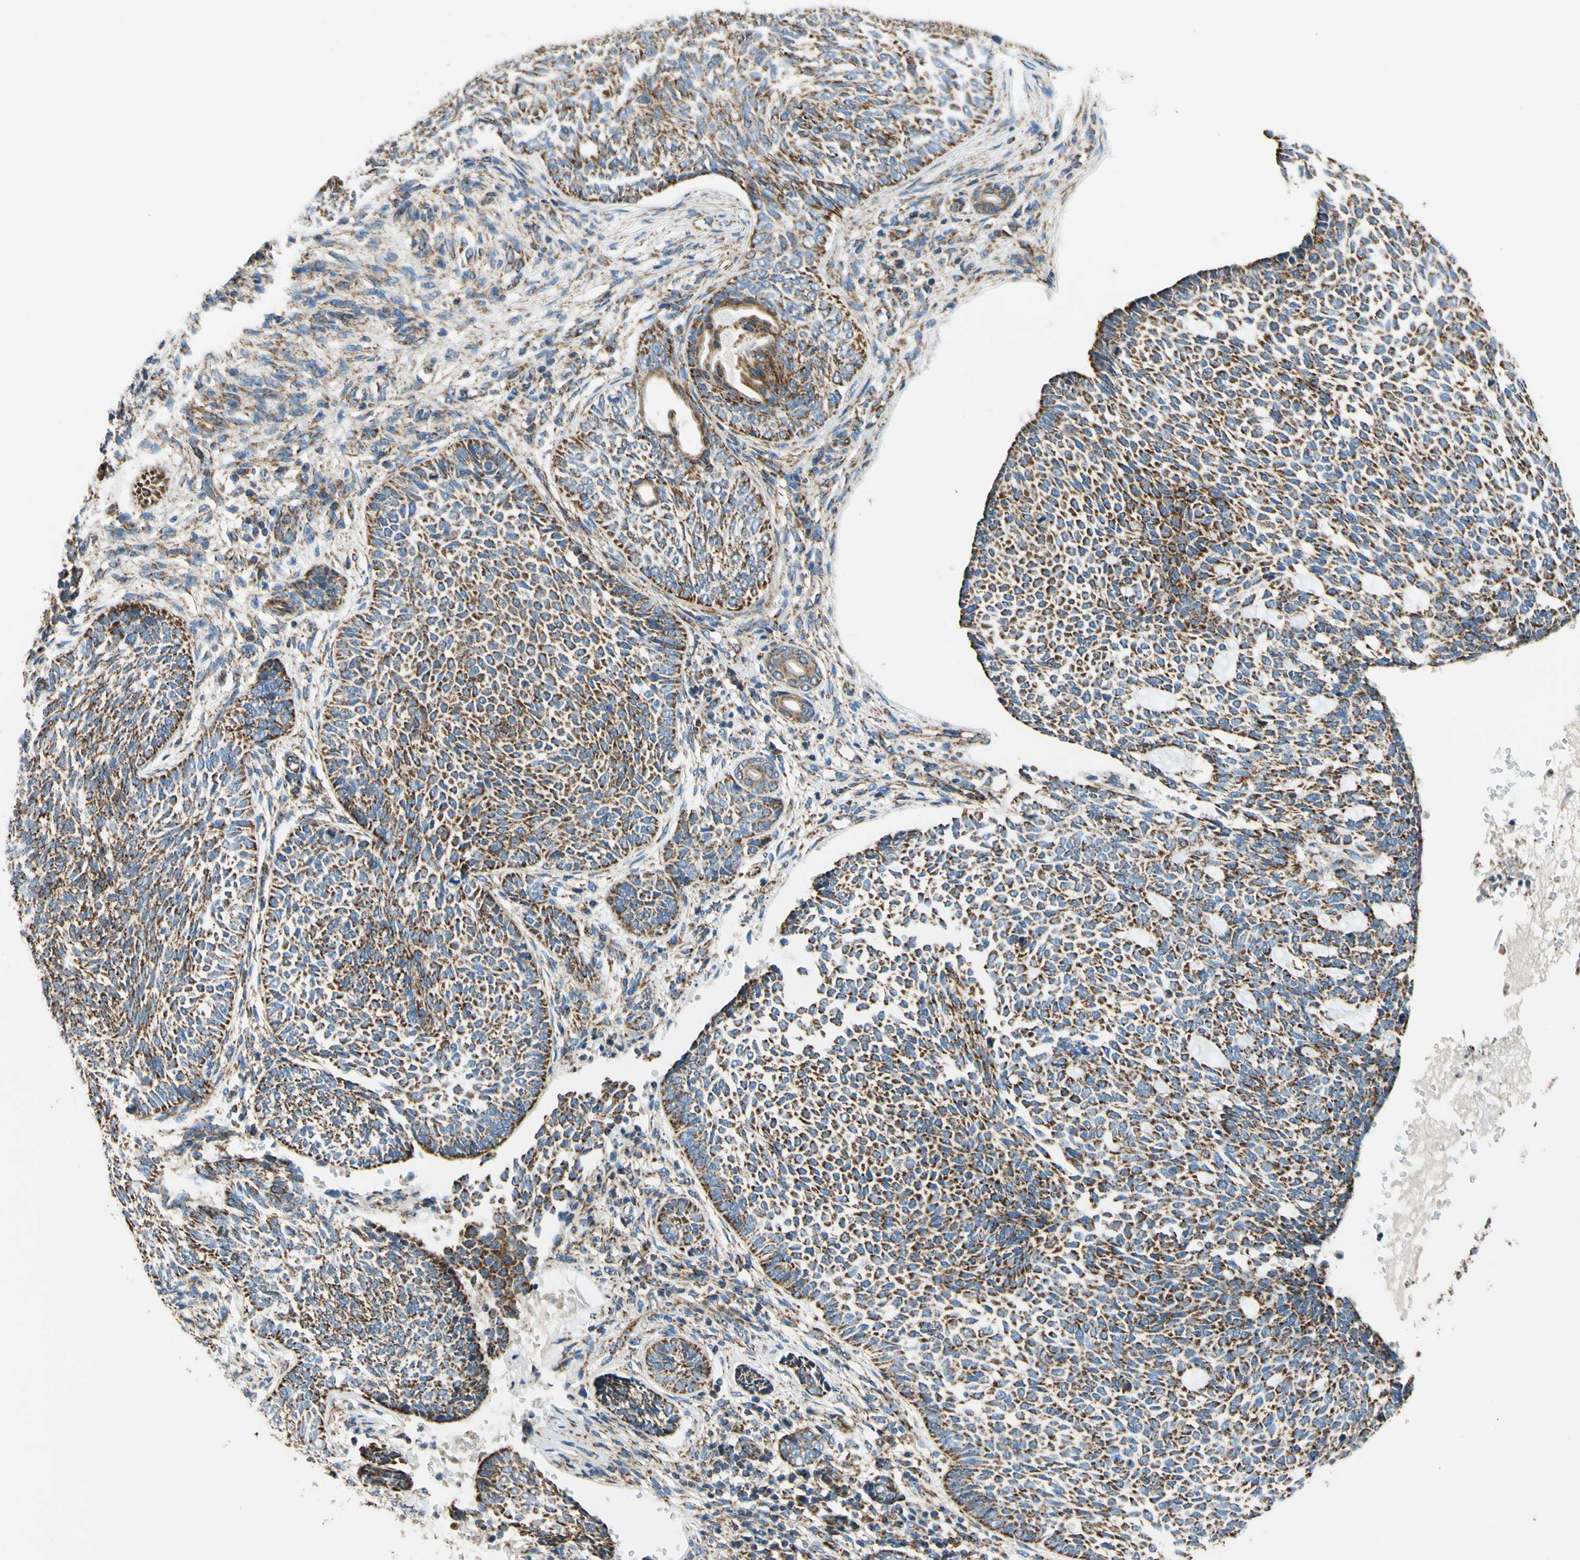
{"staining": {"intensity": "strong", "quantity": ">75%", "location": "cytoplasmic/membranous"}, "tissue": "skin cancer", "cell_type": "Tumor cells", "image_type": "cancer", "snomed": [{"axis": "morphology", "description": "Basal cell carcinoma"}, {"axis": "topography", "description": "Skin"}], "caption": "Brown immunohistochemical staining in human skin basal cell carcinoma reveals strong cytoplasmic/membranous staining in approximately >75% of tumor cells.", "gene": "MAVS", "patient": {"sex": "male", "age": 87}}